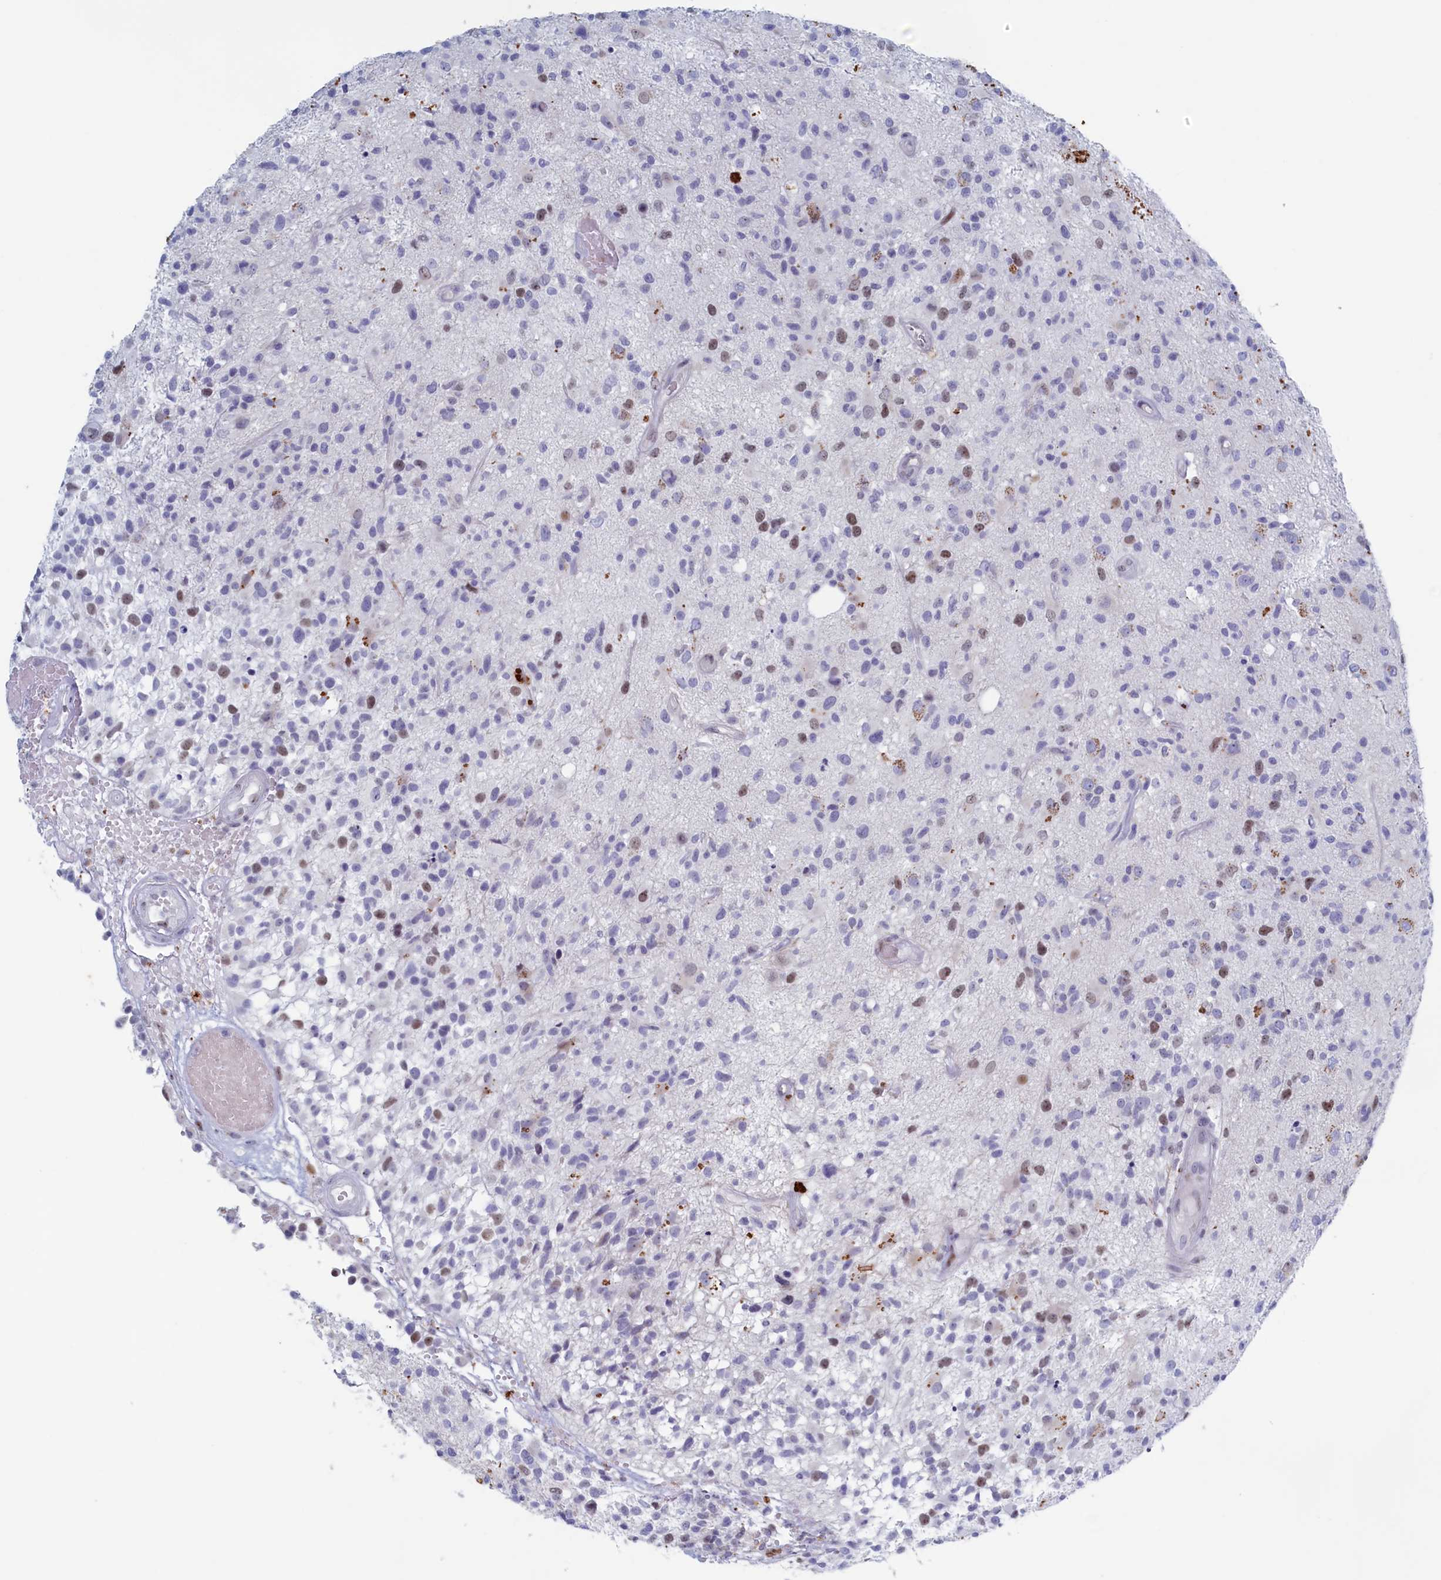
{"staining": {"intensity": "moderate", "quantity": "<25%", "location": "nuclear"}, "tissue": "glioma", "cell_type": "Tumor cells", "image_type": "cancer", "snomed": [{"axis": "morphology", "description": "Glioma, malignant, High grade"}, {"axis": "morphology", "description": "Glioblastoma, NOS"}, {"axis": "topography", "description": "Brain"}], "caption": "Immunohistochemistry (IHC) image of neoplastic tissue: human malignant glioma (high-grade) stained using immunohistochemistry exhibits low levels of moderate protein expression localized specifically in the nuclear of tumor cells, appearing as a nuclear brown color.", "gene": "WDR76", "patient": {"sex": "male", "age": 60}}